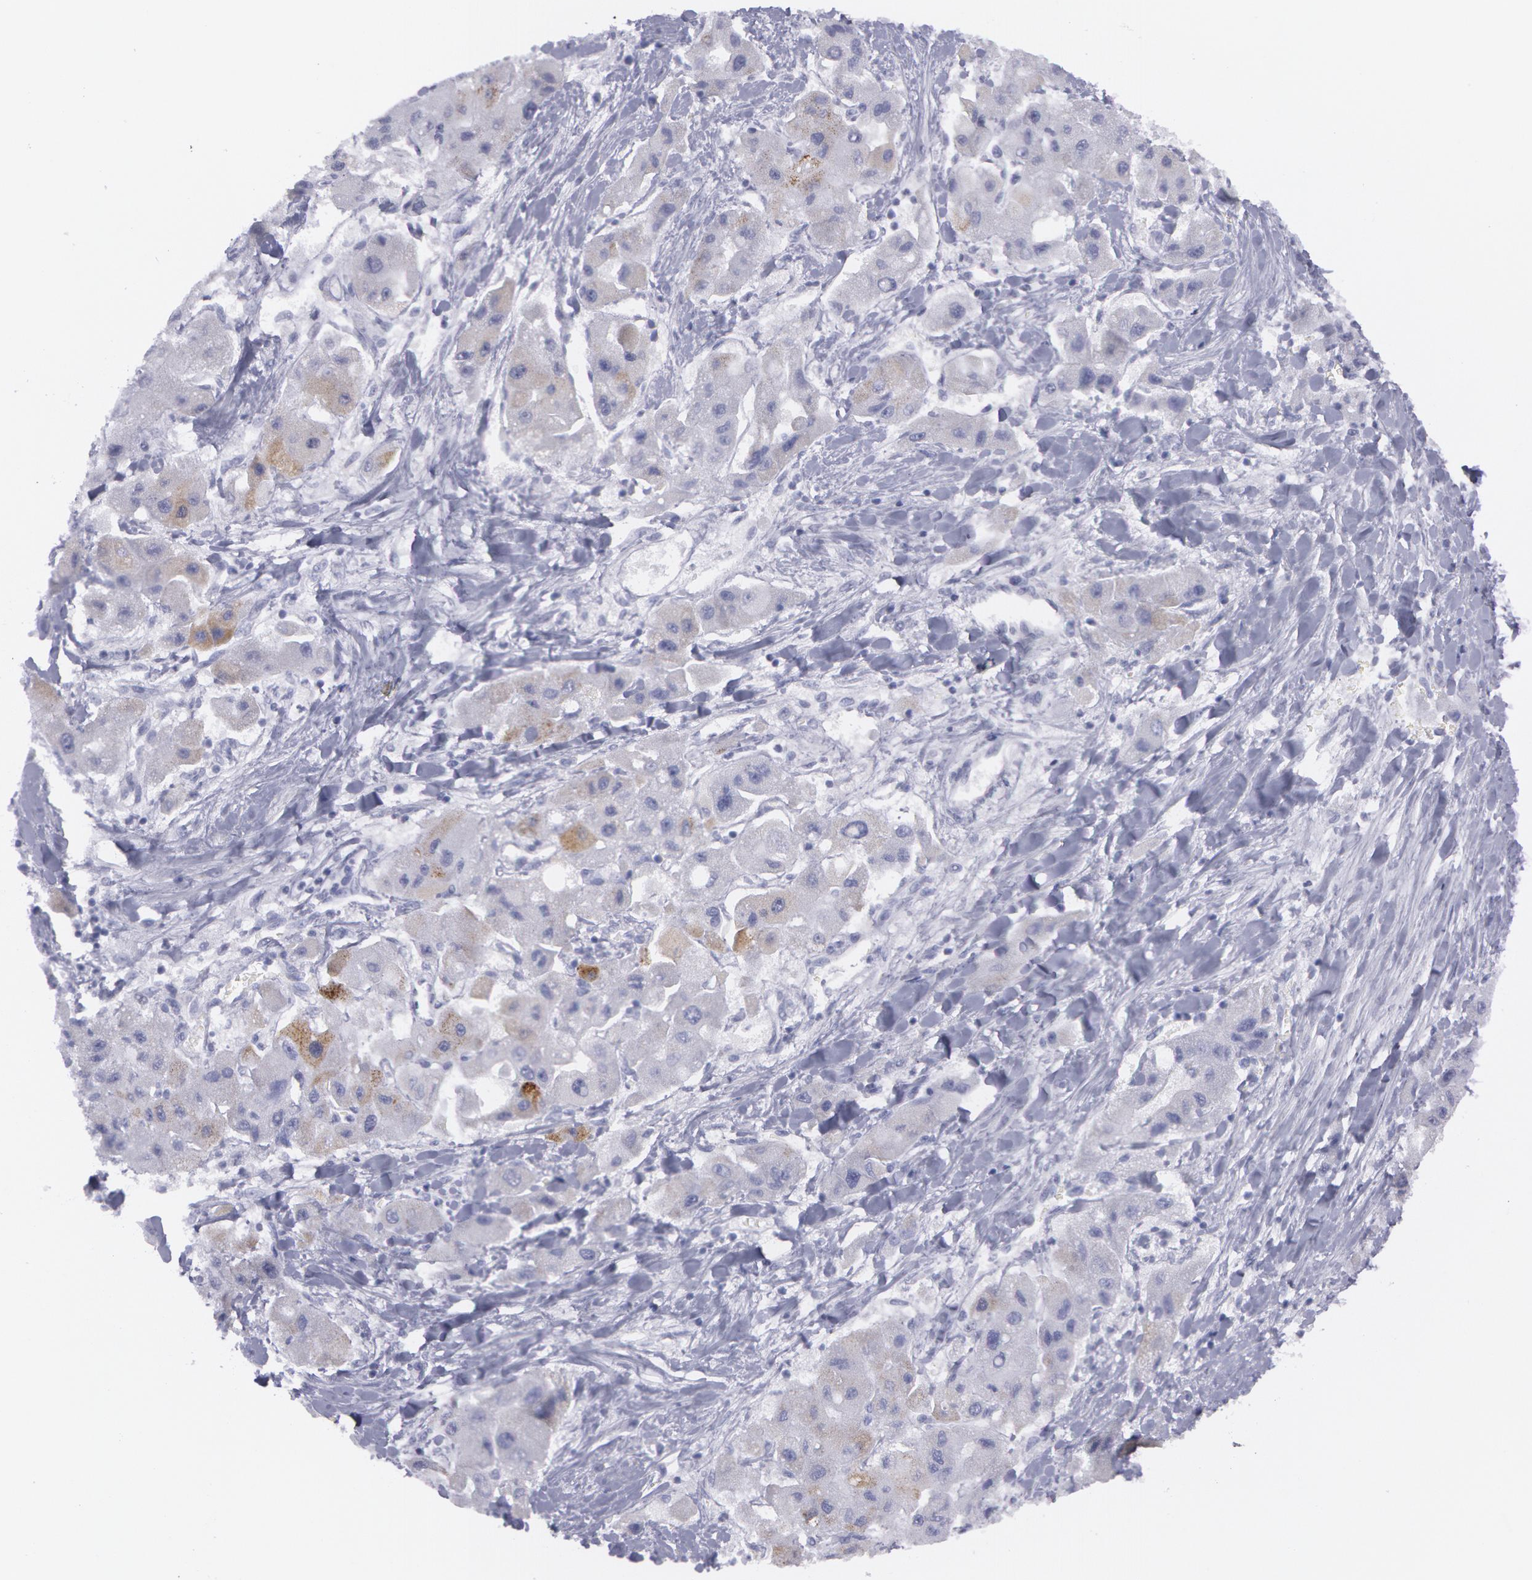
{"staining": {"intensity": "moderate", "quantity": "<25%", "location": "cytoplasmic/membranous"}, "tissue": "liver cancer", "cell_type": "Tumor cells", "image_type": "cancer", "snomed": [{"axis": "morphology", "description": "Carcinoma, Hepatocellular, NOS"}, {"axis": "topography", "description": "Liver"}], "caption": "Brown immunohistochemical staining in liver hepatocellular carcinoma demonstrates moderate cytoplasmic/membranous staining in about <25% of tumor cells. The protein of interest is stained brown, and the nuclei are stained in blue (DAB (3,3'-diaminobenzidine) IHC with brightfield microscopy, high magnification).", "gene": "AMACR", "patient": {"sex": "male", "age": 24}}